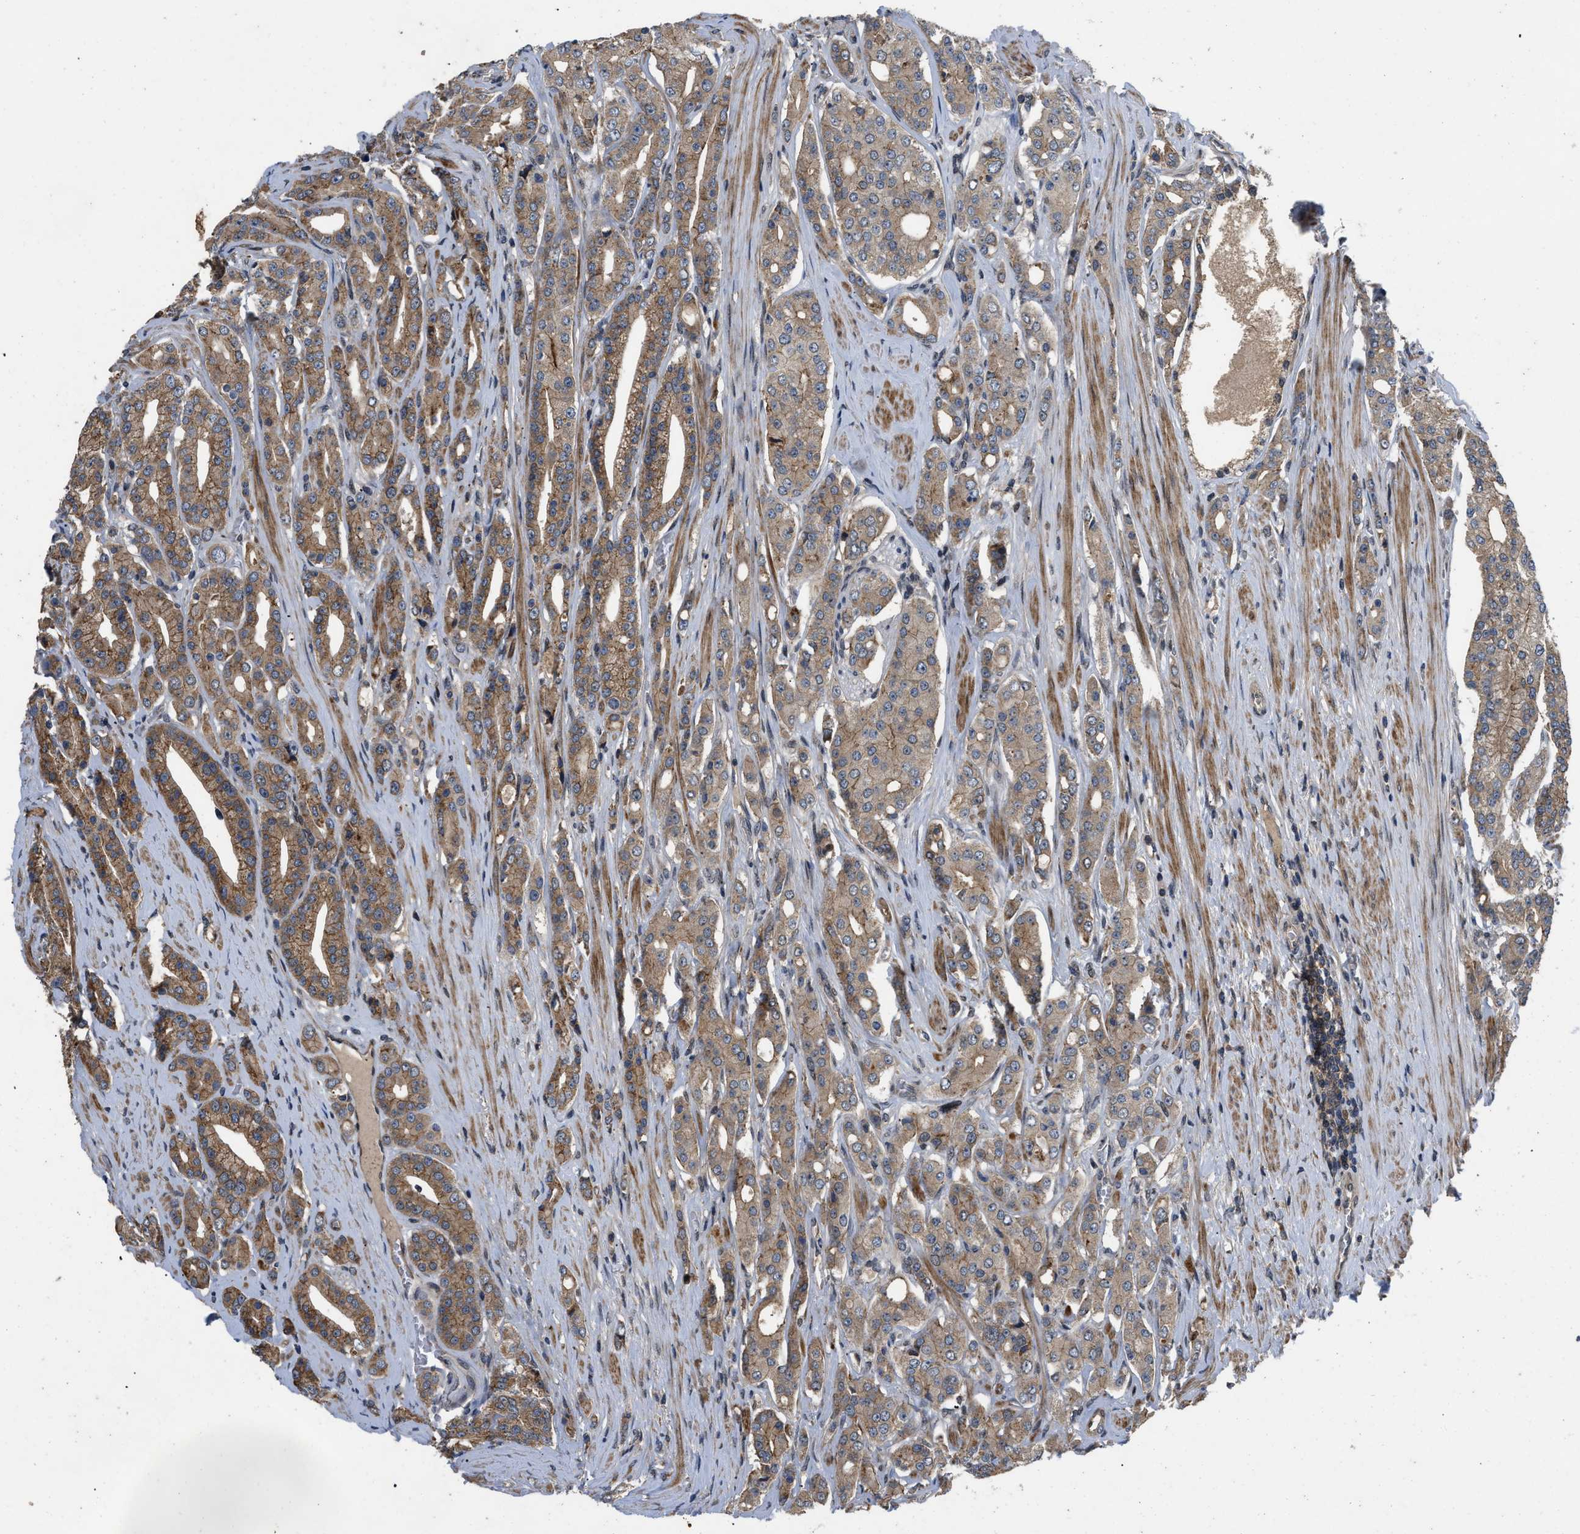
{"staining": {"intensity": "moderate", "quantity": ">75%", "location": "cytoplasmic/membranous"}, "tissue": "prostate cancer", "cell_type": "Tumor cells", "image_type": "cancer", "snomed": [{"axis": "morphology", "description": "Adenocarcinoma, High grade"}, {"axis": "topography", "description": "Prostate"}], "caption": "Immunohistochemistry staining of prostate cancer (adenocarcinoma (high-grade)), which displays medium levels of moderate cytoplasmic/membranous staining in about >75% of tumor cells indicating moderate cytoplasmic/membranous protein positivity. The staining was performed using DAB (brown) for protein detection and nuclei were counterstained in hematoxylin (blue).", "gene": "PRDM14", "patient": {"sex": "male", "age": 71}}